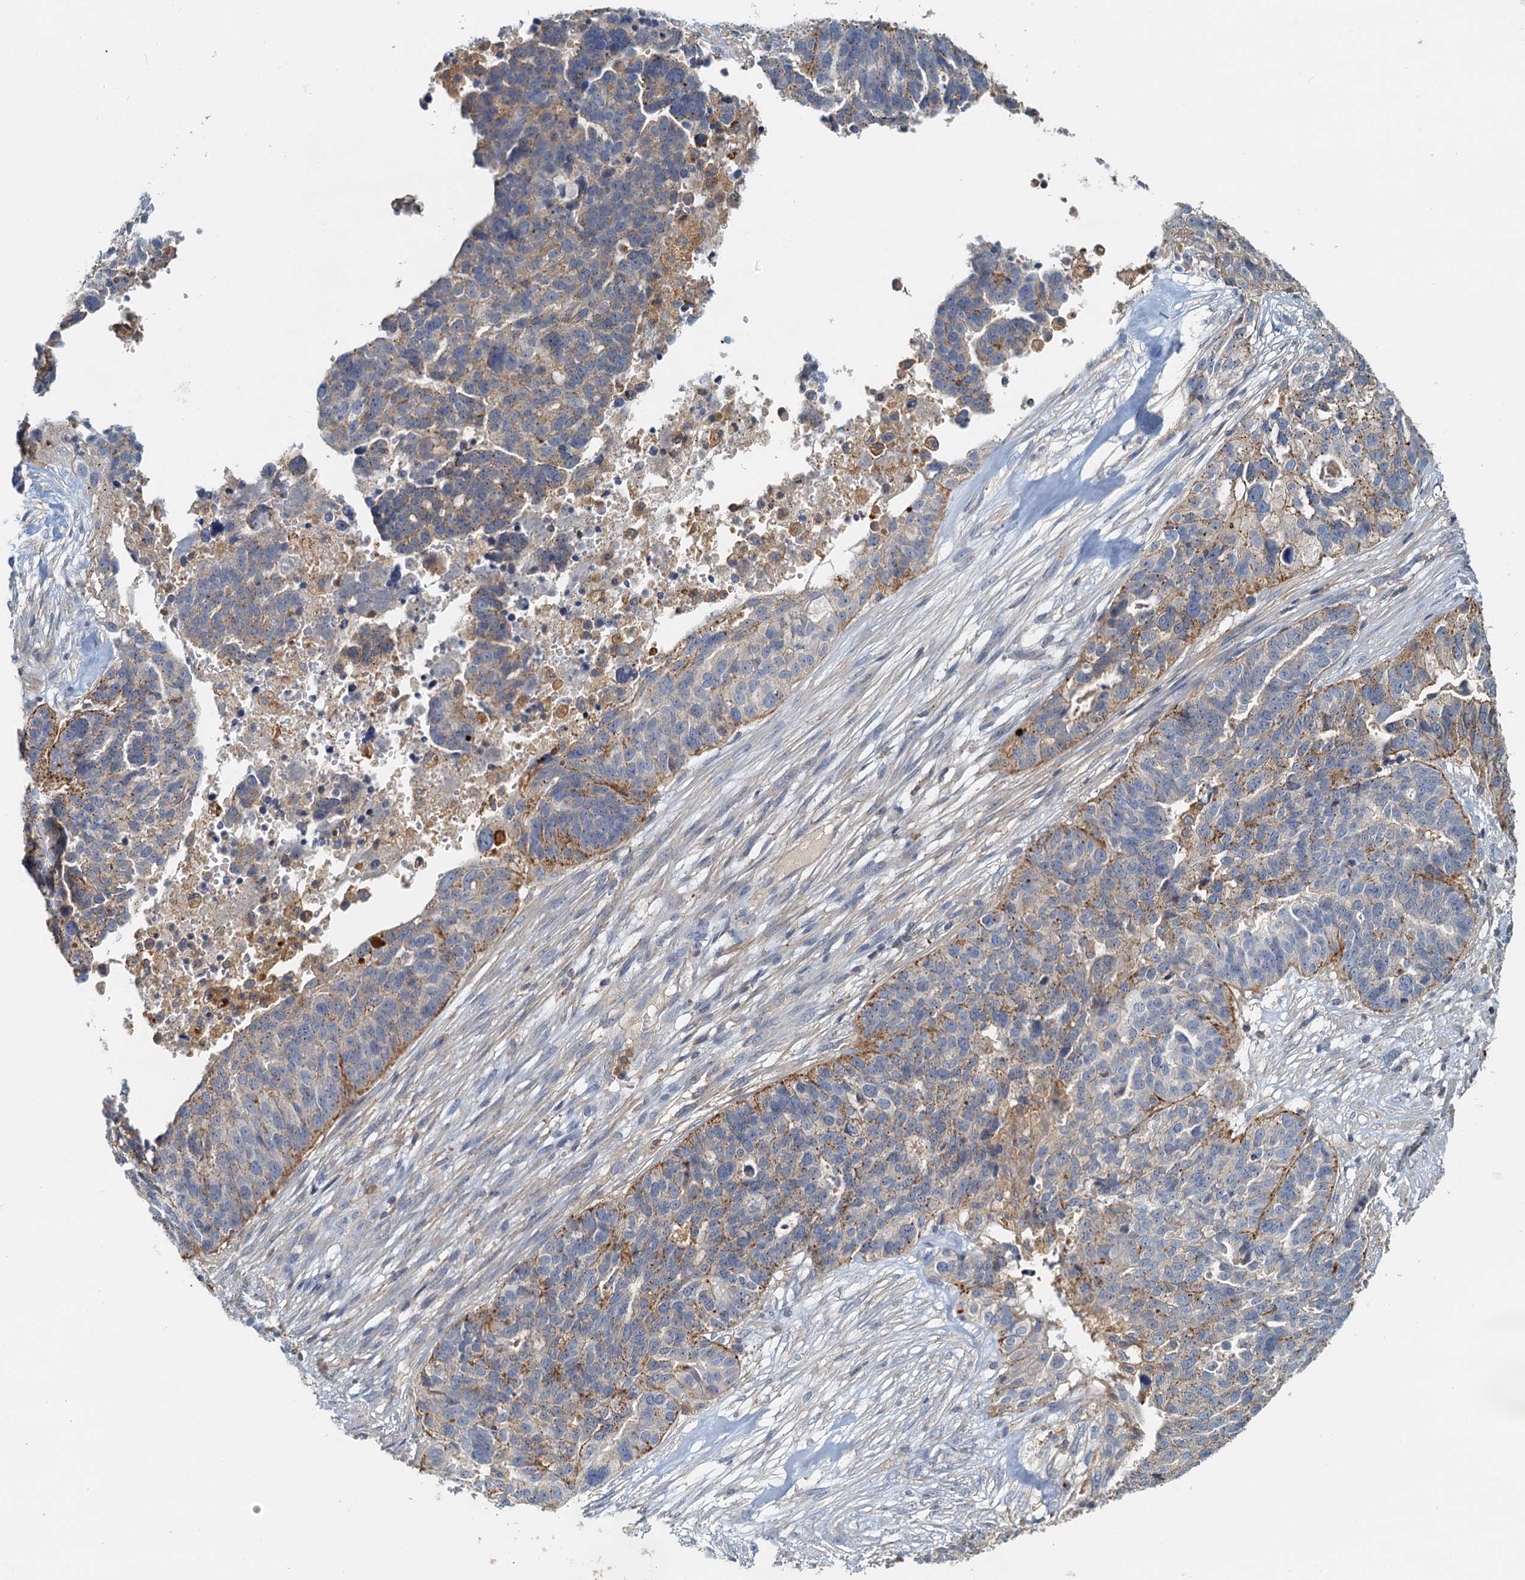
{"staining": {"intensity": "moderate", "quantity": "<25%", "location": "cytoplasmic/membranous"}, "tissue": "ovarian cancer", "cell_type": "Tumor cells", "image_type": "cancer", "snomed": [{"axis": "morphology", "description": "Cystadenocarcinoma, serous, NOS"}, {"axis": "topography", "description": "Ovary"}], "caption": "Protein analysis of ovarian cancer (serous cystadenocarcinoma) tissue exhibits moderate cytoplasmic/membranous staining in about <25% of tumor cells.", "gene": "TOLLIP", "patient": {"sex": "female", "age": 59}}